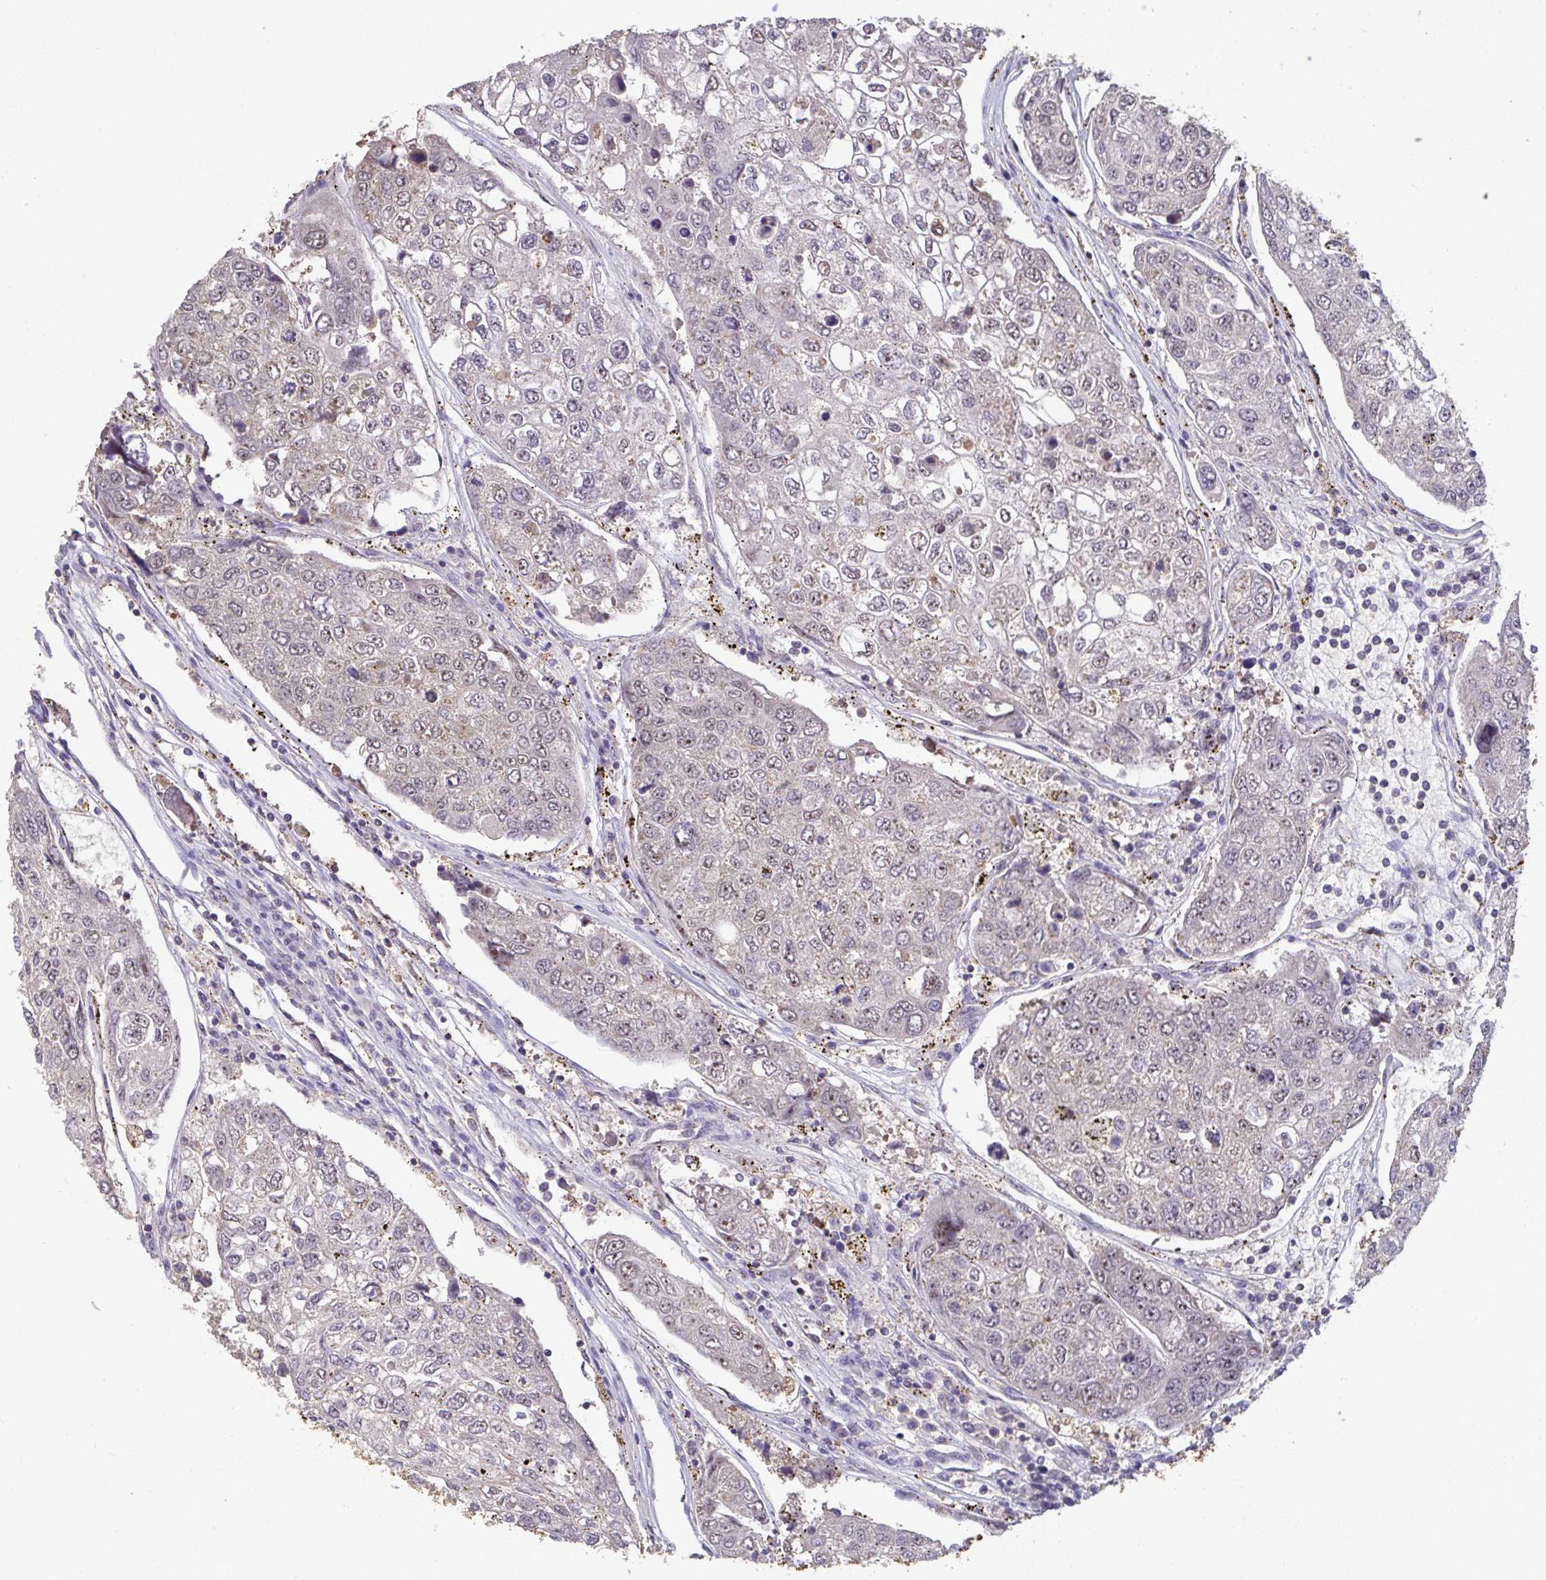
{"staining": {"intensity": "weak", "quantity": "<25%", "location": "nuclear"}, "tissue": "urothelial cancer", "cell_type": "Tumor cells", "image_type": "cancer", "snomed": [{"axis": "morphology", "description": "Urothelial carcinoma, High grade"}, {"axis": "topography", "description": "Lymph node"}, {"axis": "topography", "description": "Urinary bladder"}], "caption": "DAB (3,3'-diaminobenzidine) immunohistochemical staining of human urothelial carcinoma (high-grade) shows no significant staining in tumor cells. The staining was performed using DAB to visualize the protein expression in brown, while the nuclei were stained in blue with hematoxylin (Magnification: 20x).", "gene": "SENP3", "patient": {"sex": "male", "age": 51}}